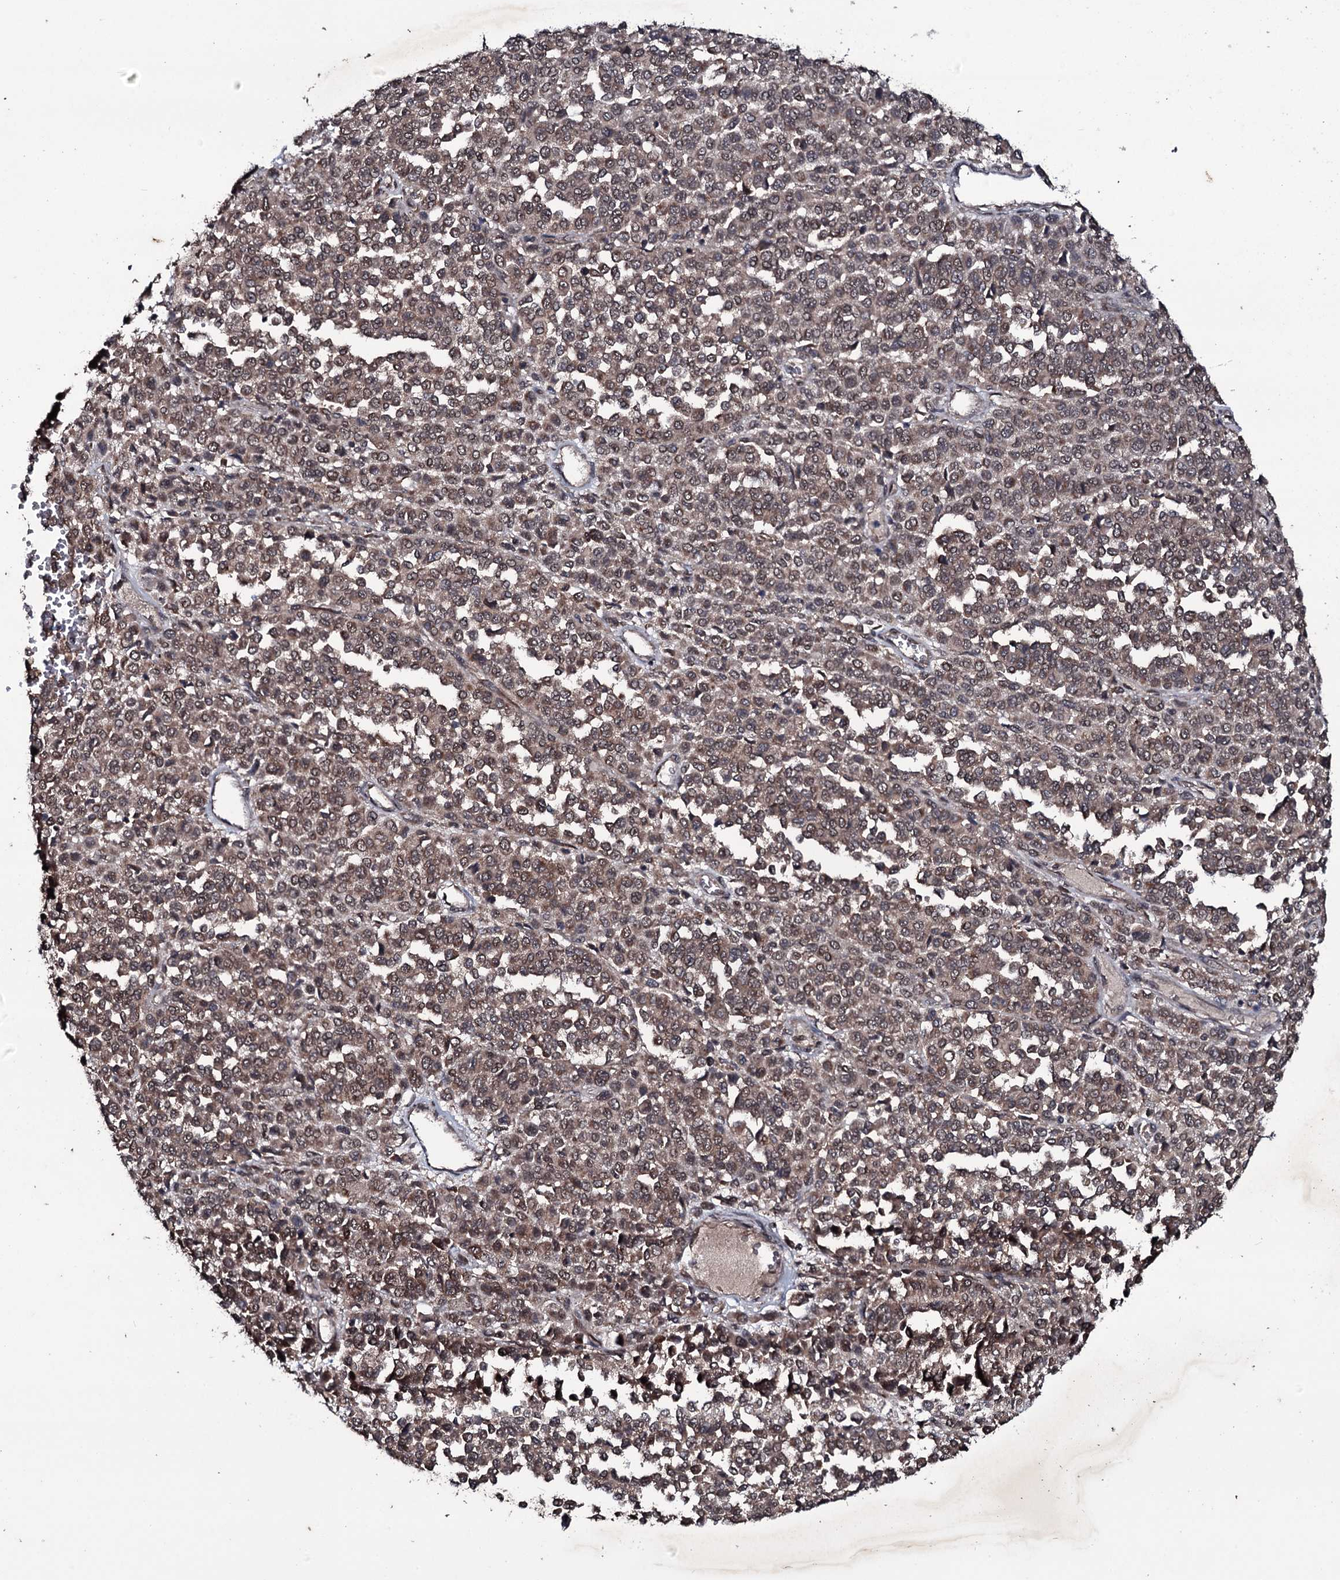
{"staining": {"intensity": "moderate", "quantity": ">75%", "location": "cytoplasmic/membranous,nuclear"}, "tissue": "melanoma", "cell_type": "Tumor cells", "image_type": "cancer", "snomed": [{"axis": "morphology", "description": "Malignant melanoma, Metastatic site"}, {"axis": "topography", "description": "Pancreas"}], "caption": "Approximately >75% of tumor cells in human melanoma display moderate cytoplasmic/membranous and nuclear protein positivity as visualized by brown immunohistochemical staining.", "gene": "MRPS31", "patient": {"sex": "female", "age": 30}}